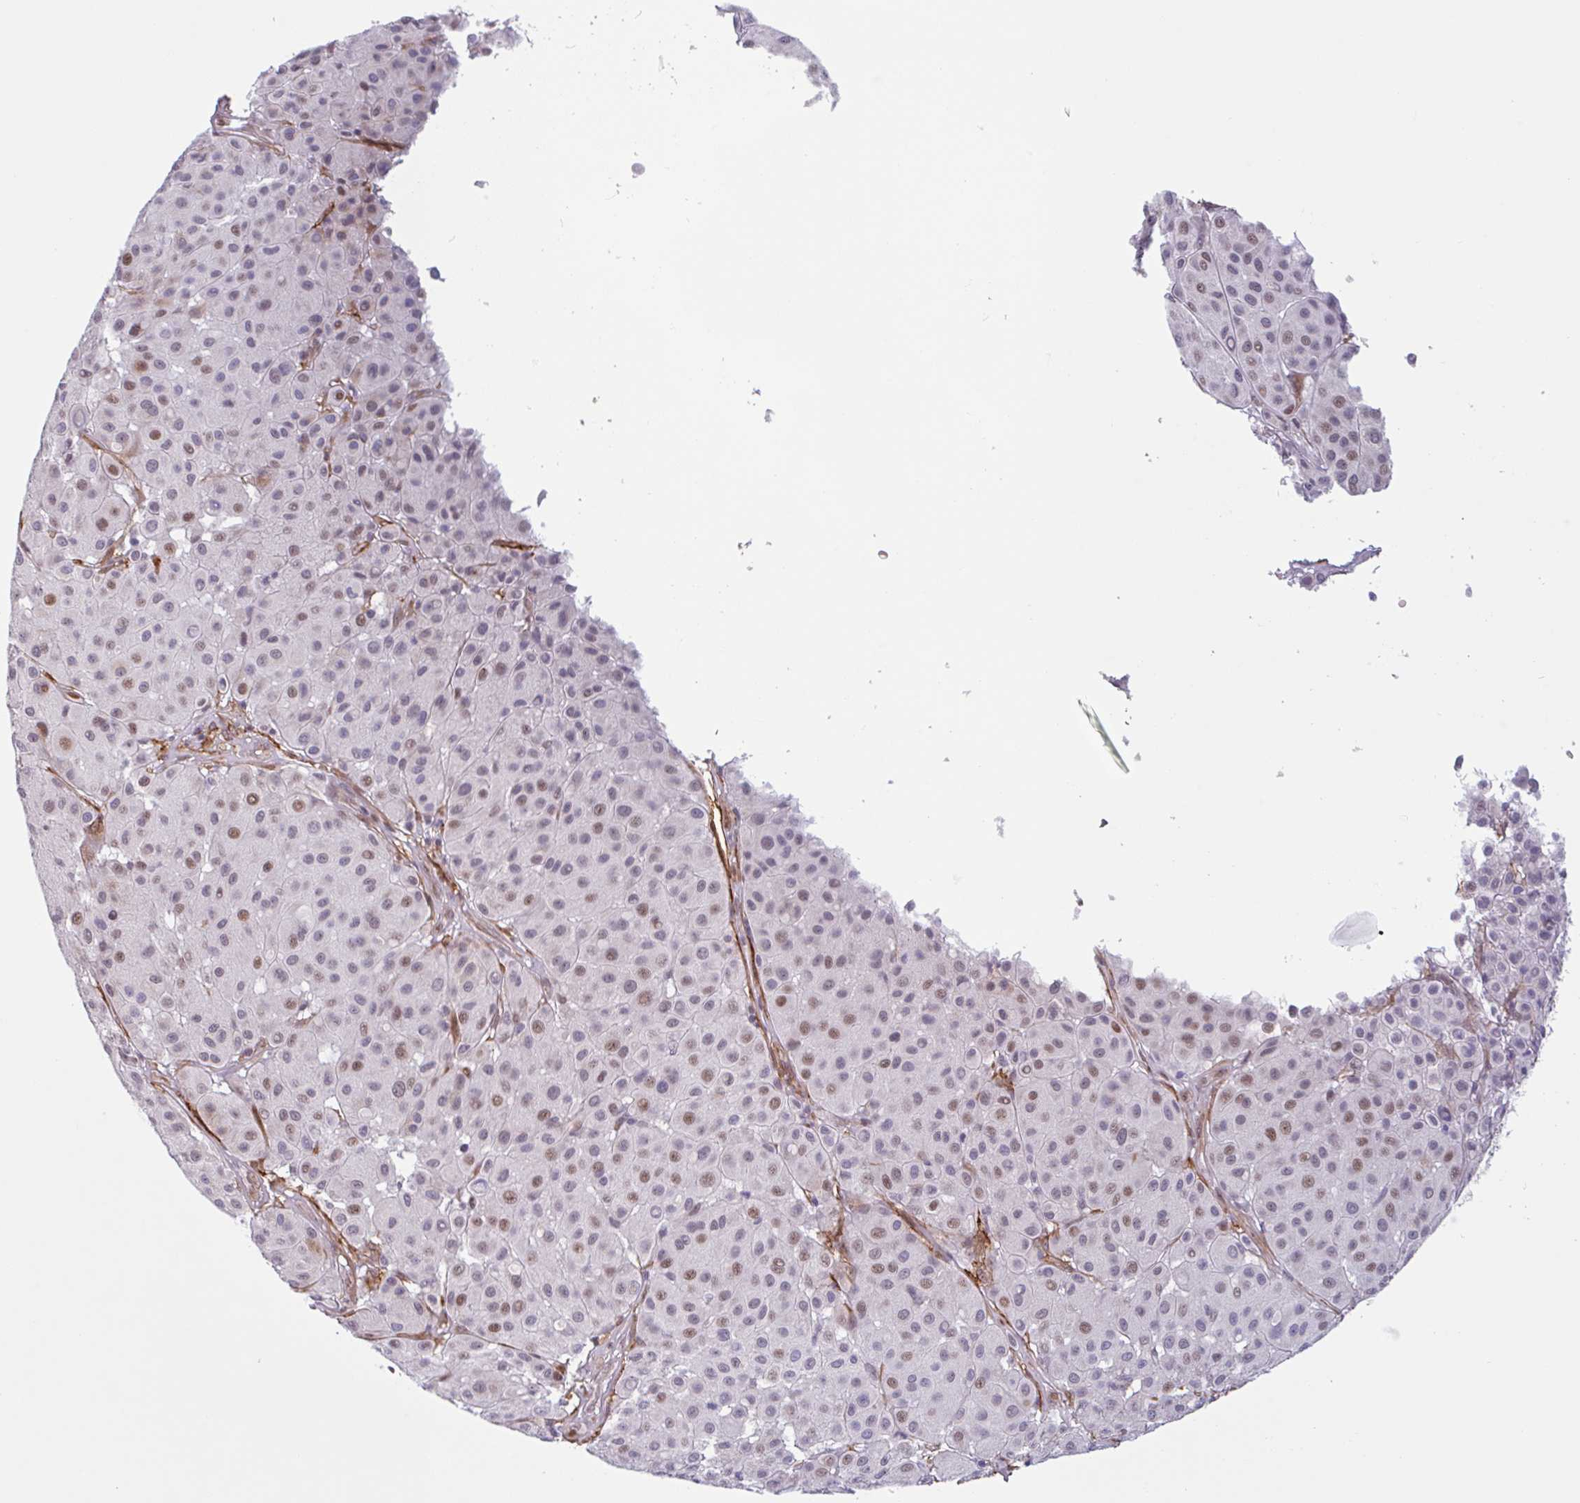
{"staining": {"intensity": "weak", "quantity": "25%-75%", "location": "nuclear"}, "tissue": "melanoma", "cell_type": "Tumor cells", "image_type": "cancer", "snomed": [{"axis": "morphology", "description": "Malignant melanoma, Metastatic site"}, {"axis": "topography", "description": "Smooth muscle"}], "caption": "Melanoma tissue demonstrates weak nuclear staining in about 25%-75% of tumor cells", "gene": "TMEM119", "patient": {"sex": "male", "age": 41}}